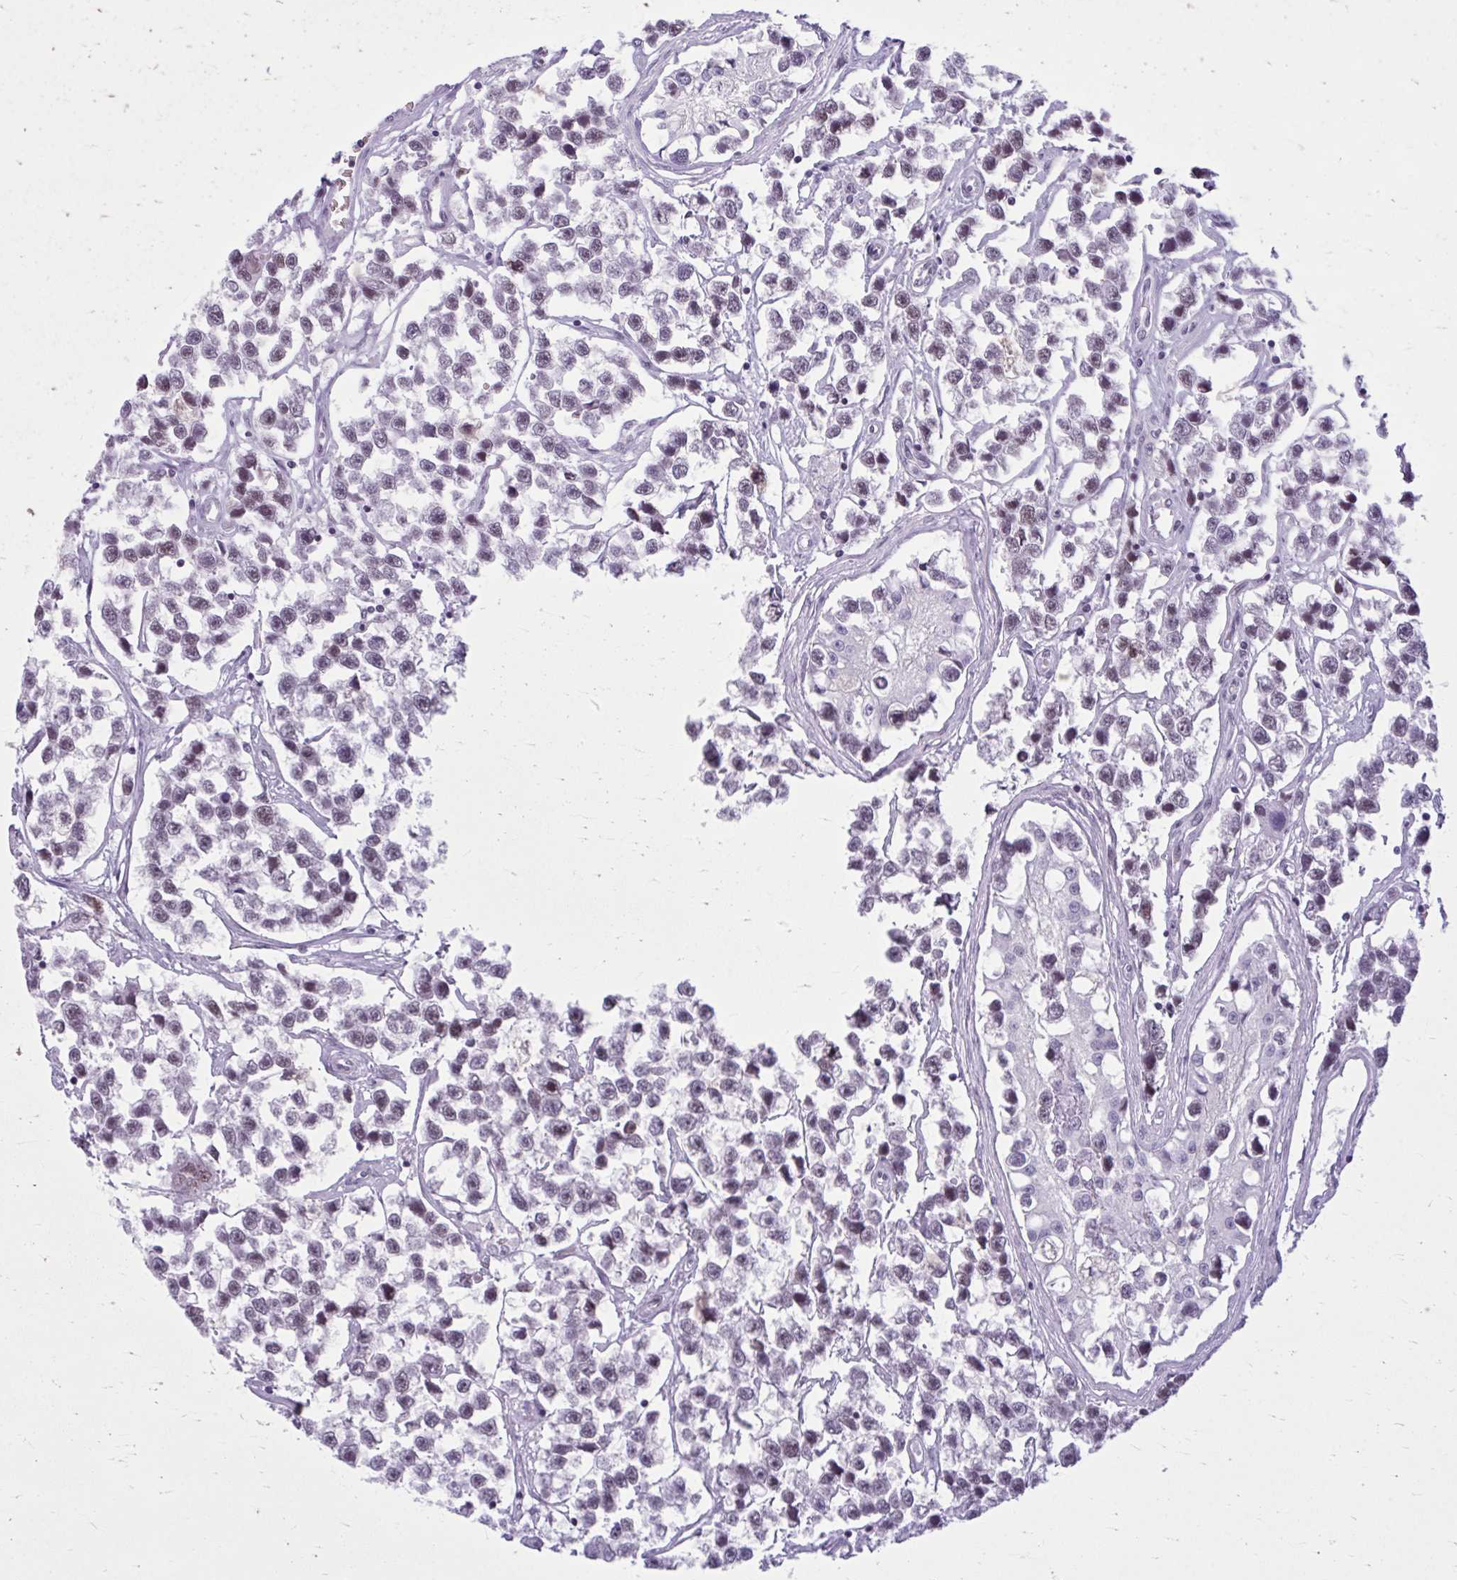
{"staining": {"intensity": "weak", "quantity": "25%-75%", "location": "nuclear"}, "tissue": "testis cancer", "cell_type": "Tumor cells", "image_type": "cancer", "snomed": [{"axis": "morphology", "description": "Seminoma, NOS"}, {"axis": "topography", "description": "Testis"}], "caption": "Testis cancer tissue reveals weak nuclear expression in about 25%-75% of tumor cells, visualized by immunohistochemistry. (brown staining indicates protein expression, while blue staining denotes nuclei).", "gene": "PABIR1", "patient": {"sex": "male", "age": 26}}